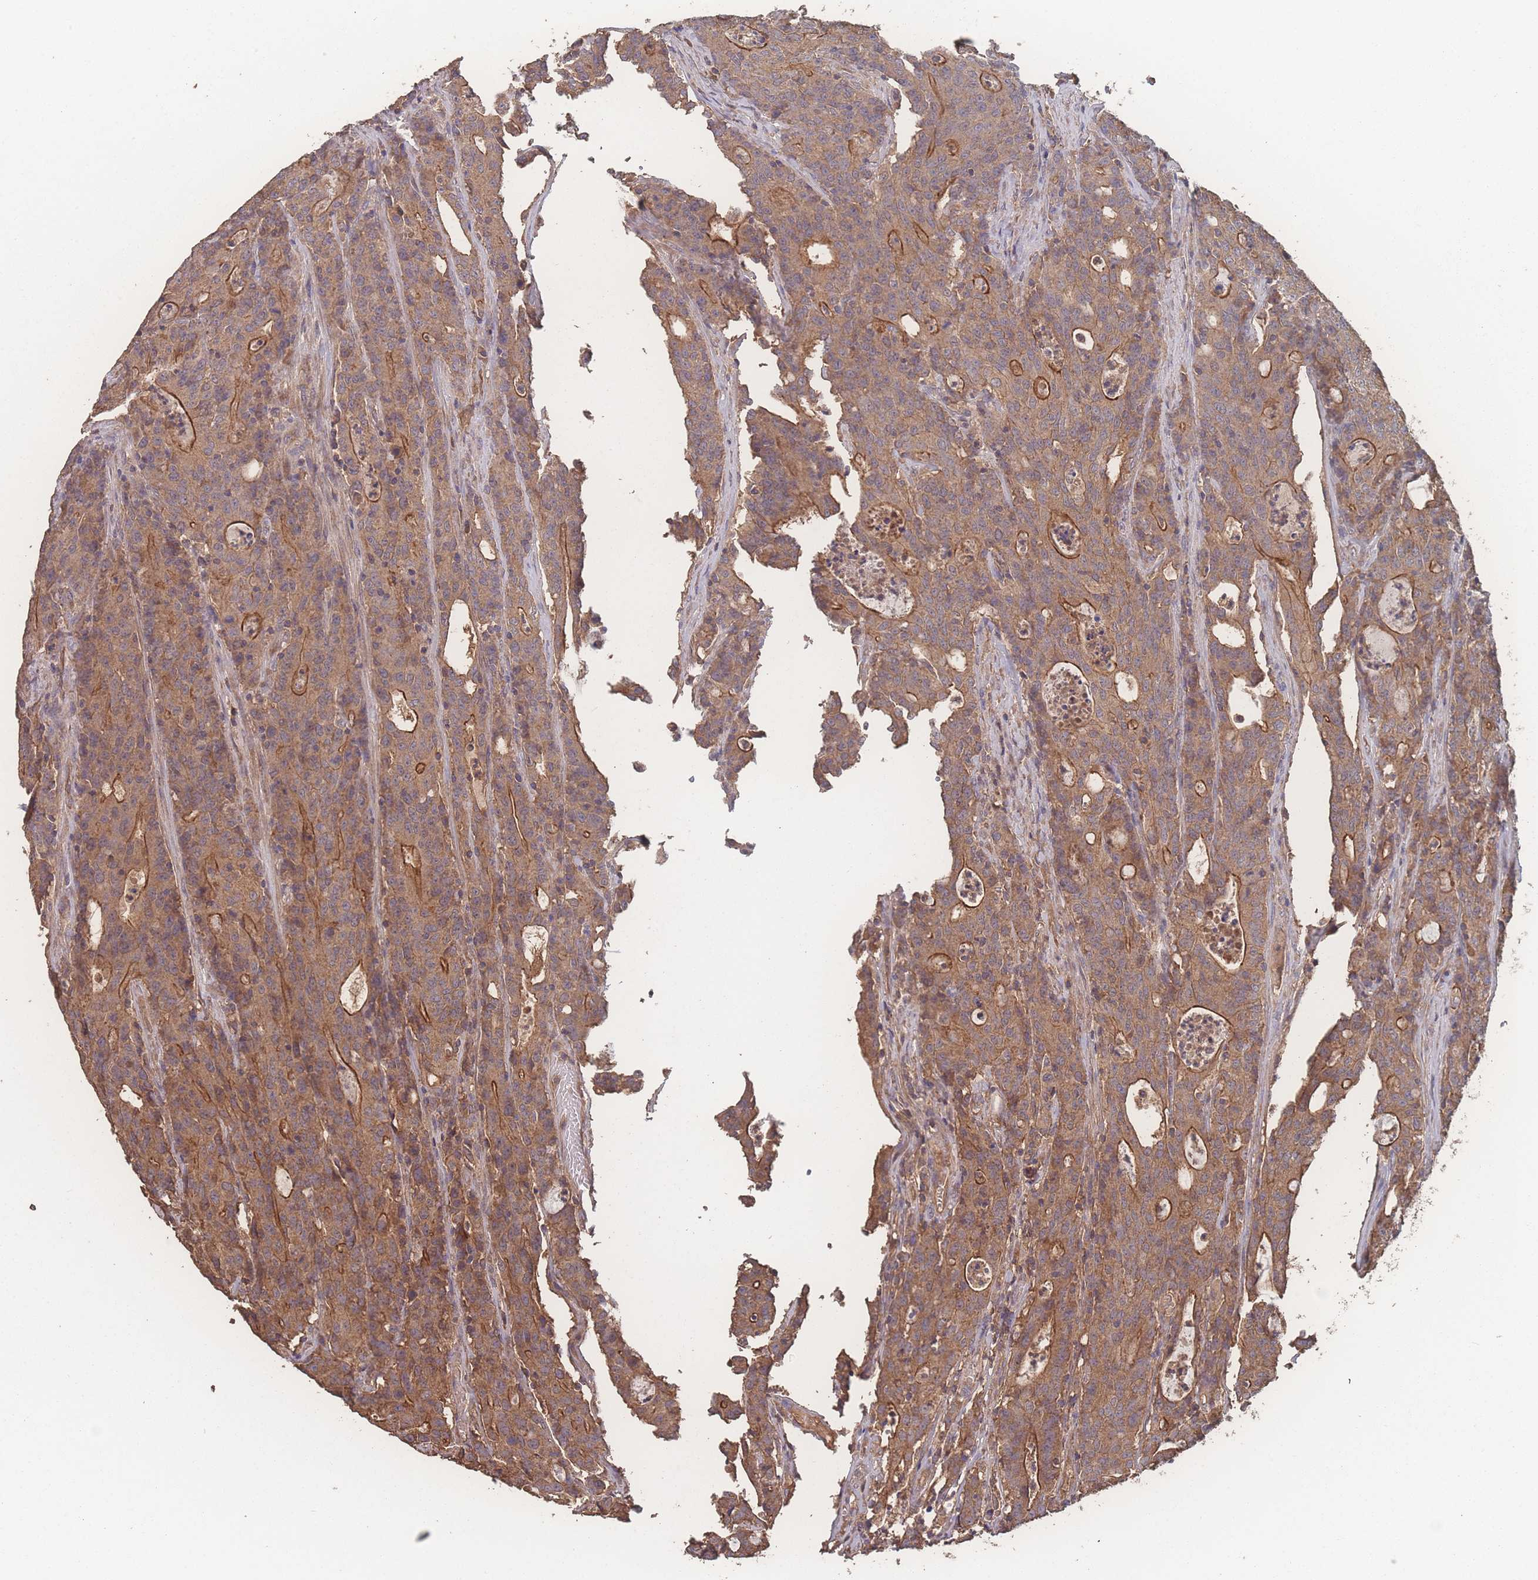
{"staining": {"intensity": "moderate", "quantity": ">75%", "location": "cytoplasmic/membranous"}, "tissue": "colorectal cancer", "cell_type": "Tumor cells", "image_type": "cancer", "snomed": [{"axis": "morphology", "description": "Adenocarcinoma, NOS"}, {"axis": "topography", "description": "Colon"}], "caption": "Immunohistochemical staining of human colorectal adenocarcinoma displays medium levels of moderate cytoplasmic/membranous staining in approximately >75% of tumor cells.", "gene": "ATXN10", "patient": {"sex": "male", "age": 83}}